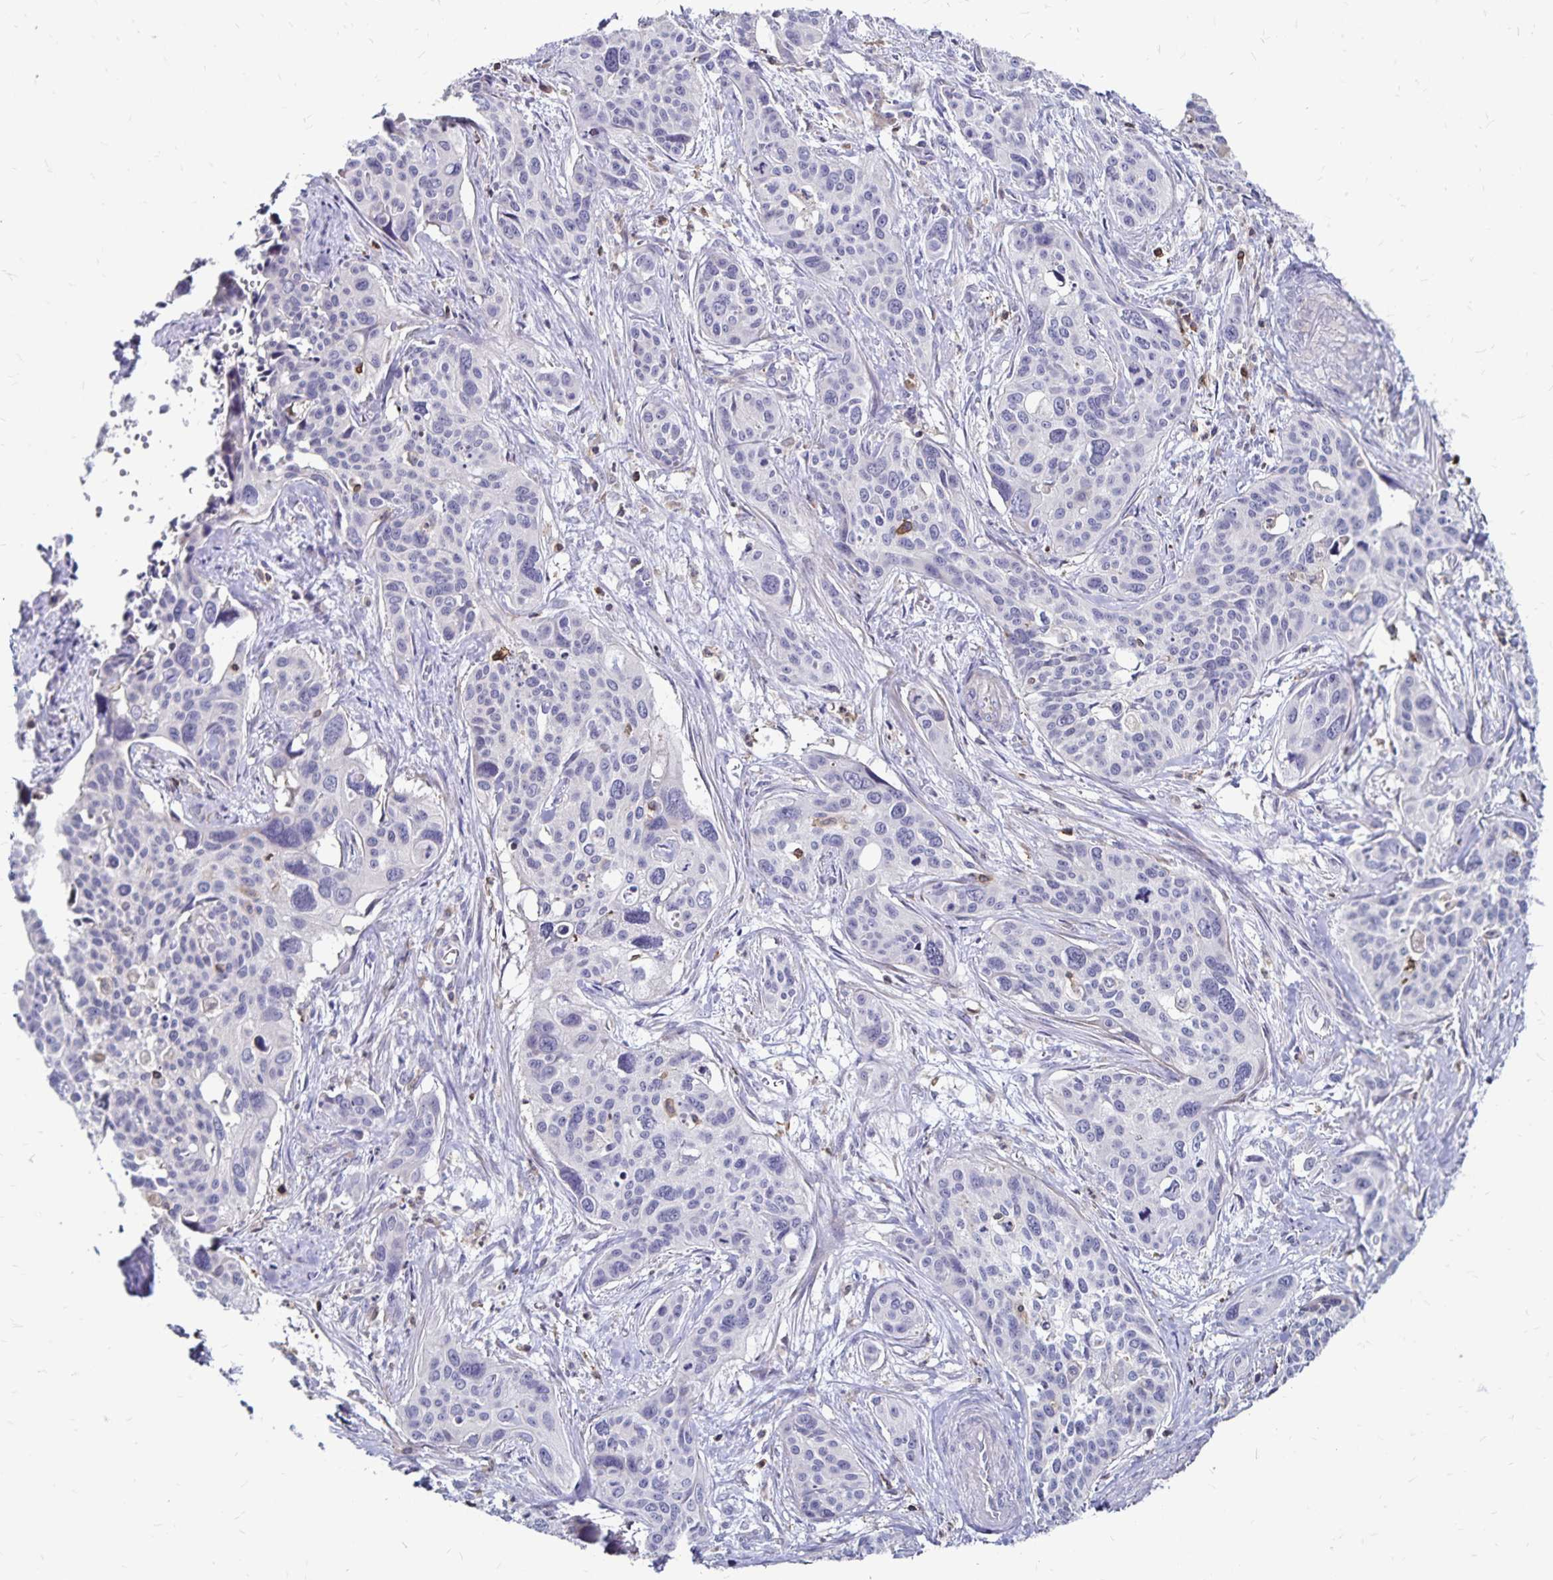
{"staining": {"intensity": "negative", "quantity": "none", "location": "none"}, "tissue": "cervical cancer", "cell_type": "Tumor cells", "image_type": "cancer", "snomed": [{"axis": "morphology", "description": "Squamous cell carcinoma, NOS"}, {"axis": "topography", "description": "Cervix"}], "caption": "Immunohistochemical staining of cervical cancer (squamous cell carcinoma) exhibits no significant positivity in tumor cells.", "gene": "NAGPA", "patient": {"sex": "female", "age": 31}}